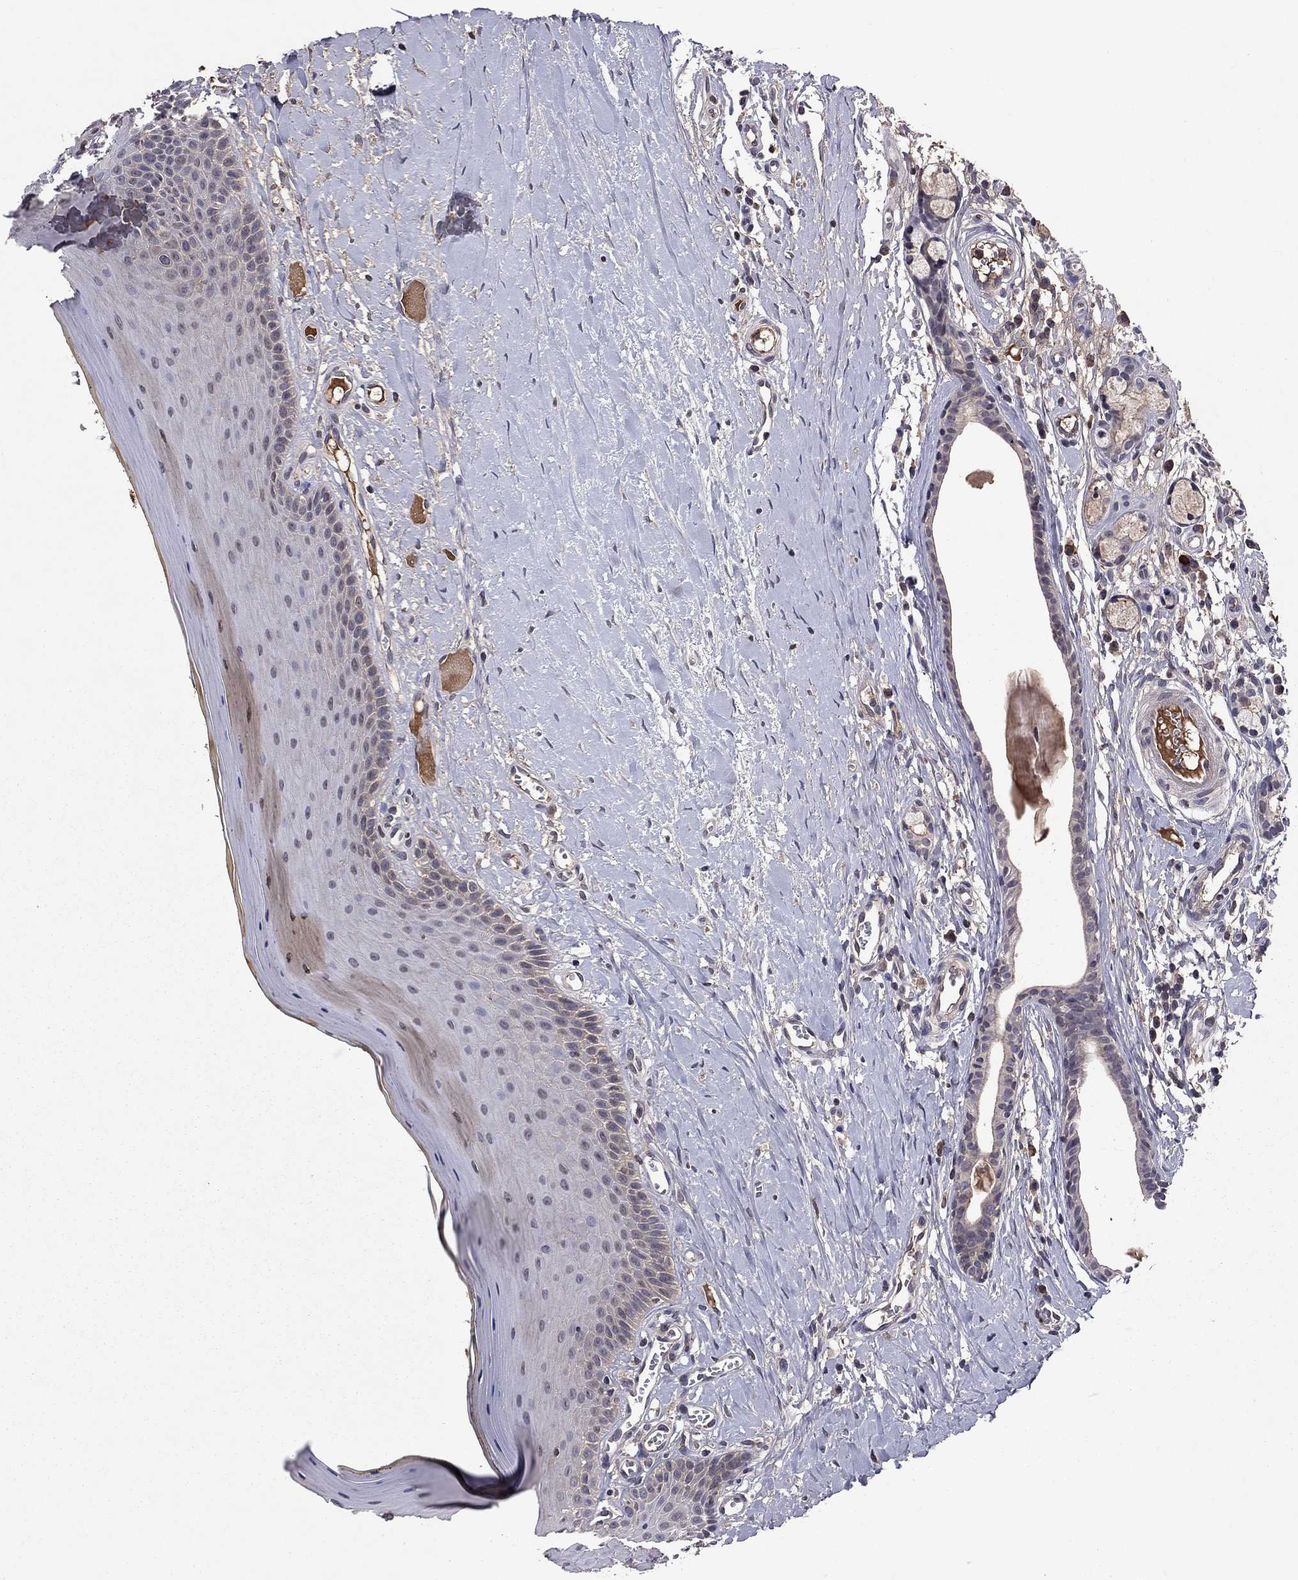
{"staining": {"intensity": "weak", "quantity": "<25%", "location": "cytoplasmic/membranous"}, "tissue": "oral mucosa", "cell_type": "Squamous epithelial cells", "image_type": "normal", "snomed": [{"axis": "morphology", "description": "Normal tissue, NOS"}, {"axis": "topography", "description": "Oral tissue"}], "caption": "IHC histopathology image of normal oral mucosa: human oral mucosa stained with DAB (3,3'-diaminobenzidine) demonstrates no significant protein staining in squamous epithelial cells. (Brightfield microscopy of DAB (3,3'-diaminobenzidine) immunohistochemistry (IHC) at high magnification).", "gene": "PROS1", "patient": {"sex": "female", "age": 43}}